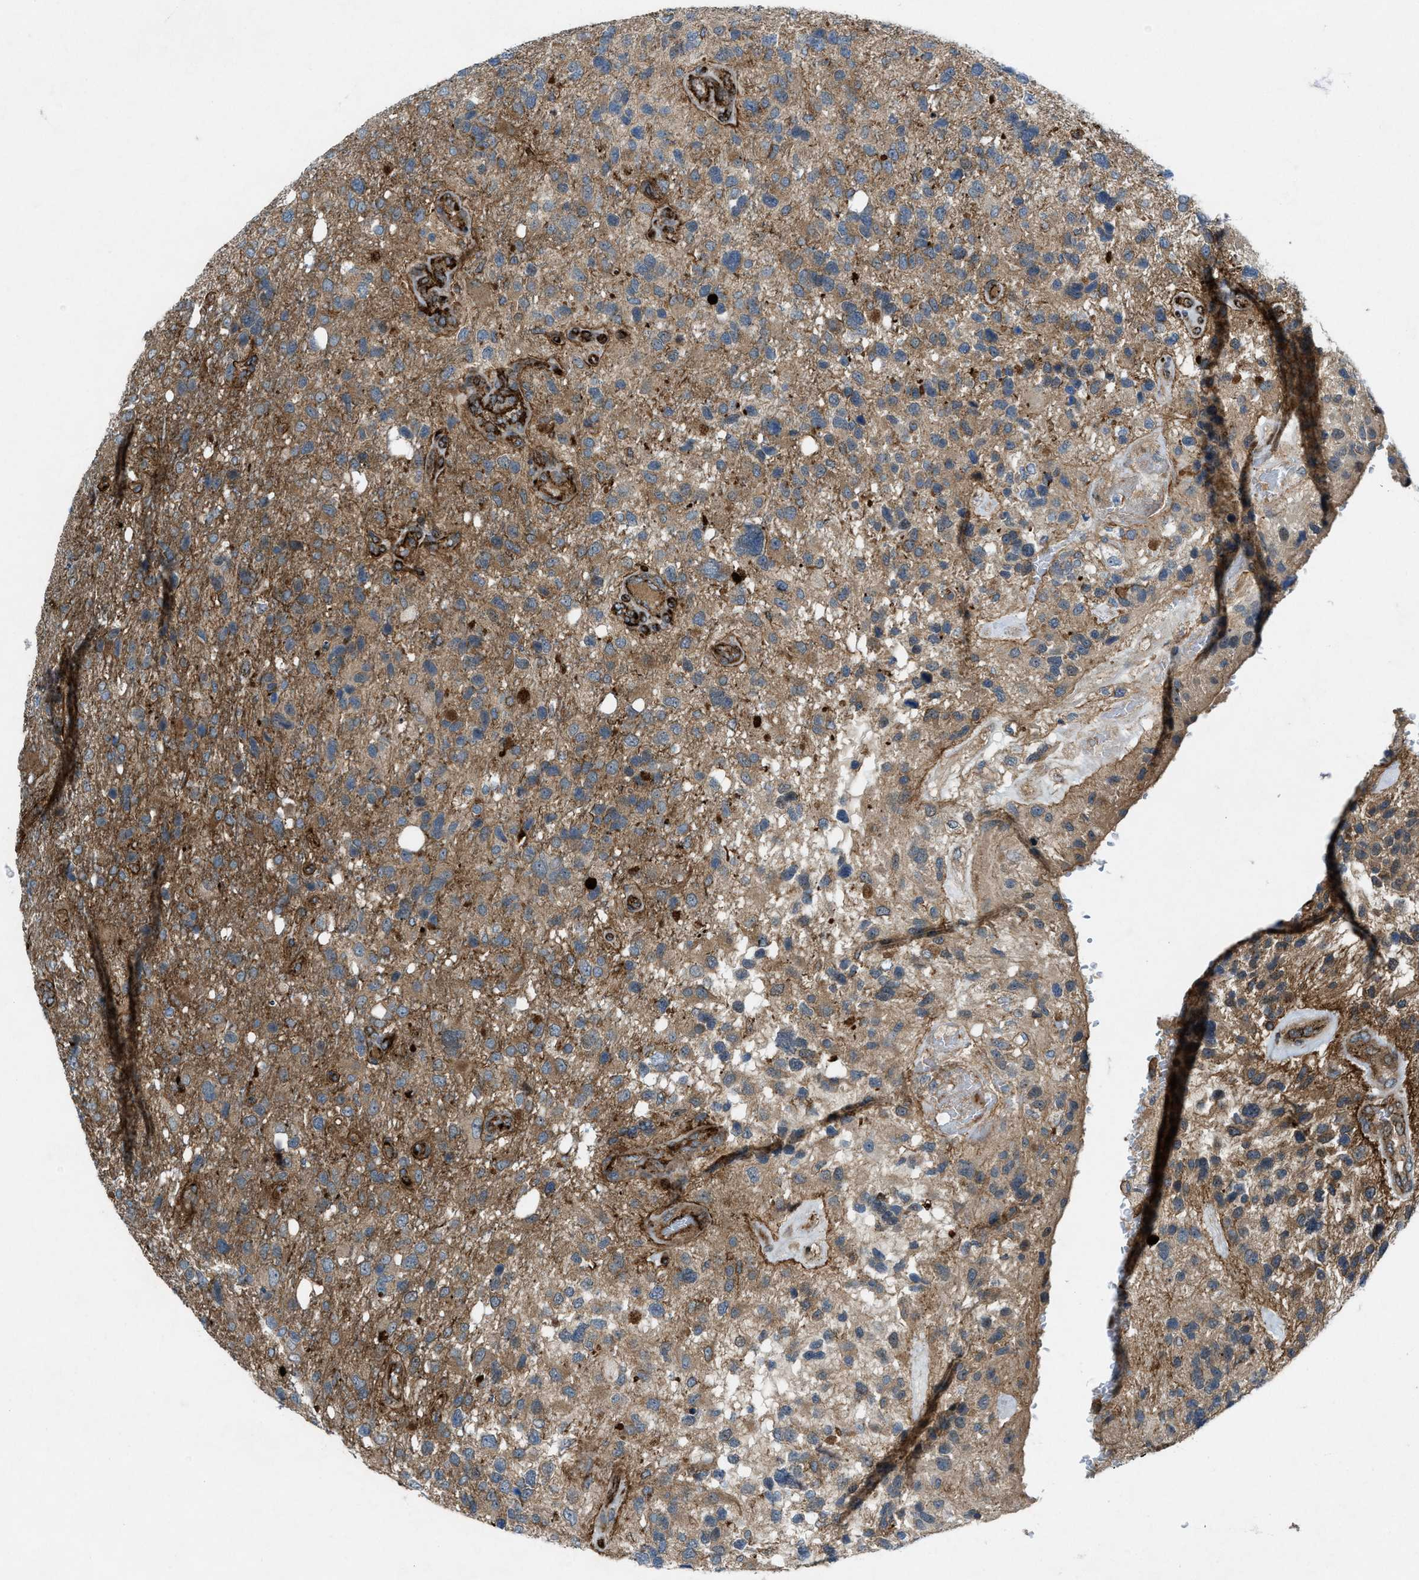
{"staining": {"intensity": "moderate", "quantity": ">75%", "location": "cytoplasmic/membranous"}, "tissue": "glioma", "cell_type": "Tumor cells", "image_type": "cancer", "snomed": [{"axis": "morphology", "description": "Glioma, malignant, High grade"}, {"axis": "topography", "description": "Brain"}], "caption": "Approximately >75% of tumor cells in human glioma show moderate cytoplasmic/membranous protein staining as visualized by brown immunohistochemical staining.", "gene": "URGCP", "patient": {"sex": "female", "age": 58}}